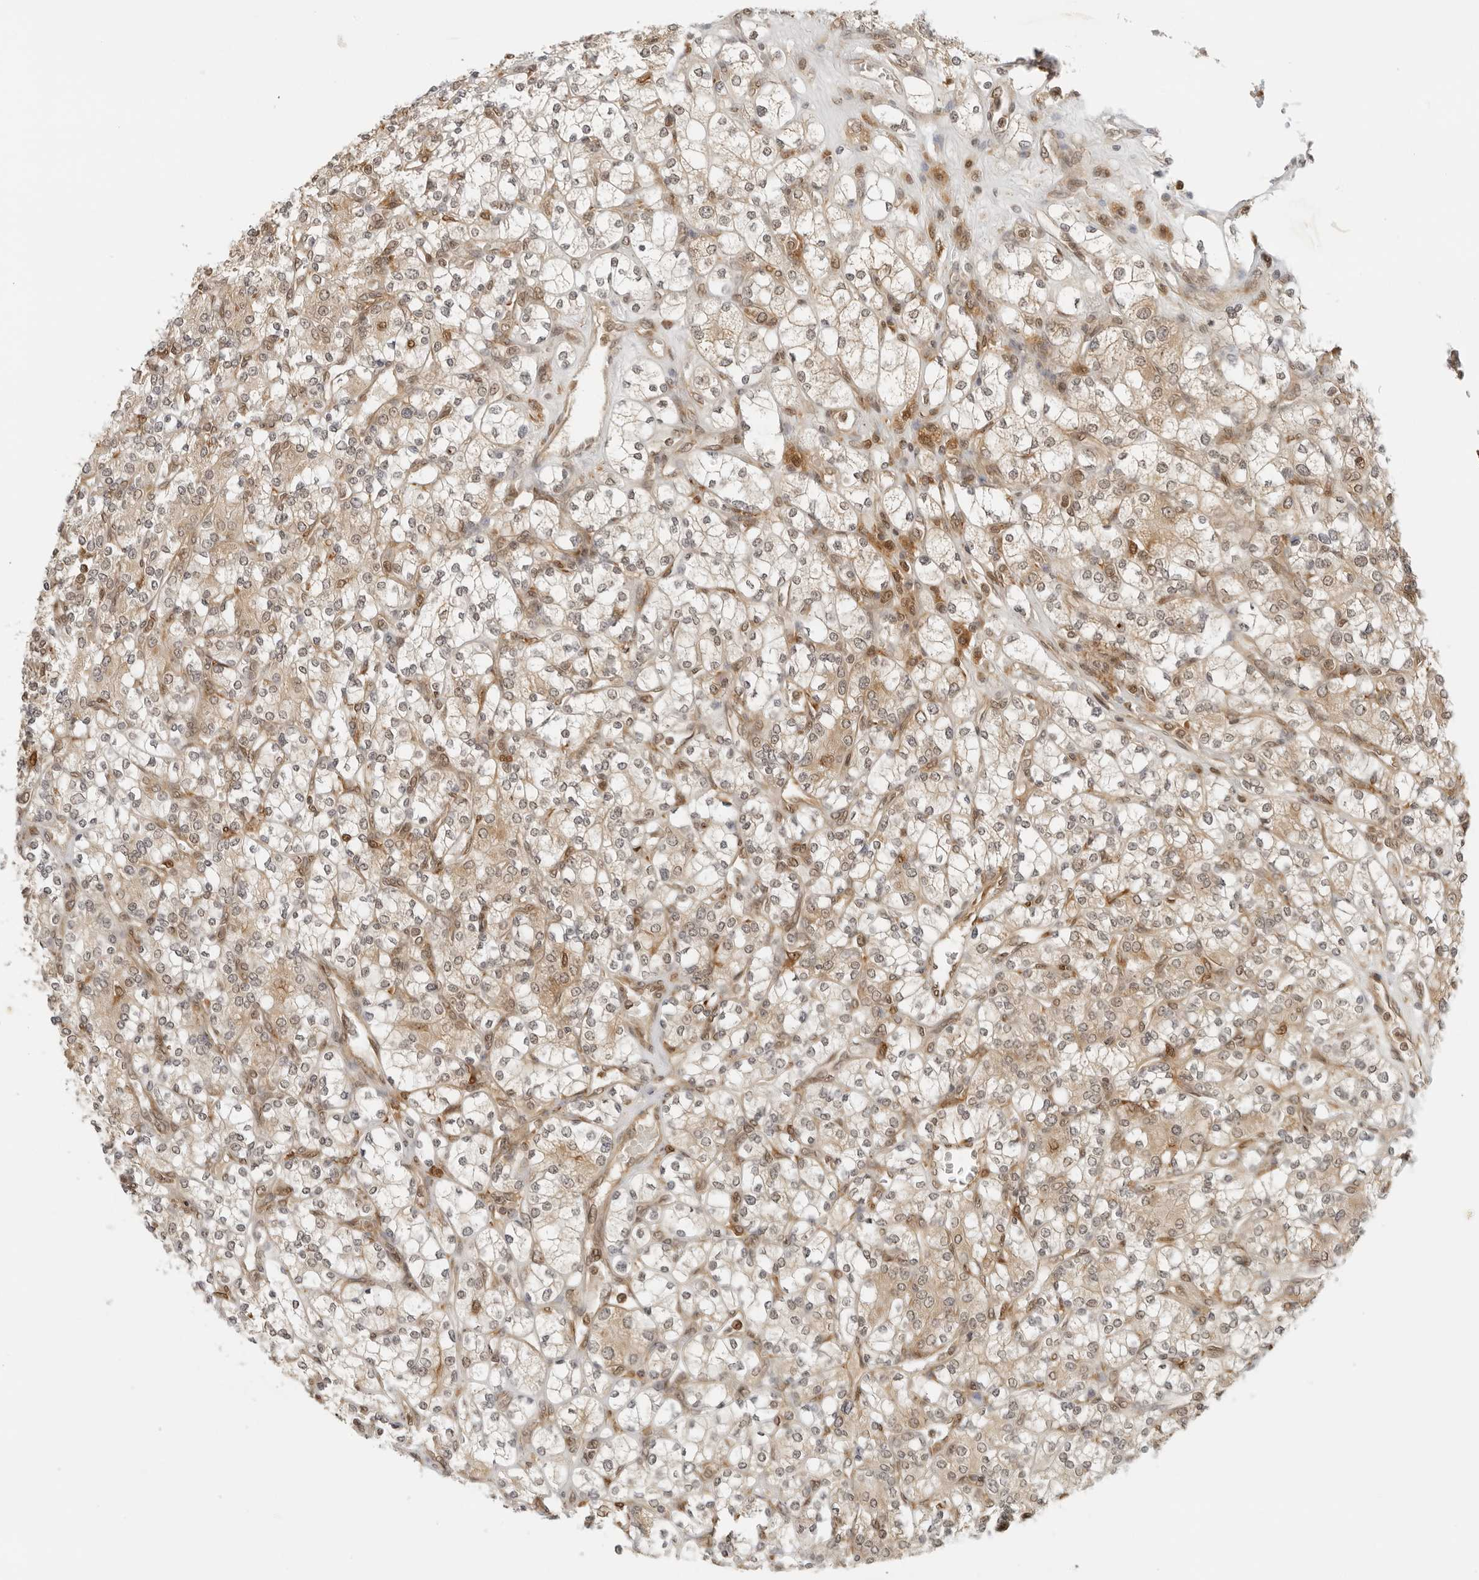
{"staining": {"intensity": "weak", "quantity": "25%-75%", "location": "cytoplasmic/membranous,nuclear"}, "tissue": "renal cancer", "cell_type": "Tumor cells", "image_type": "cancer", "snomed": [{"axis": "morphology", "description": "Adenocarcinoma, NOS"}, {"axis": "topography", "description": "Kidney"}], "caption": "About 25%-75% of tumor cells in human renal cancer (adenocarcinoma) demonstrate weak cytoplasmic/membranous and nuclear protein positivity as visualized by brown immunohistochemical staining.", "gene": "RC3H1", "patient": {"sex": "male", "age": 77}}